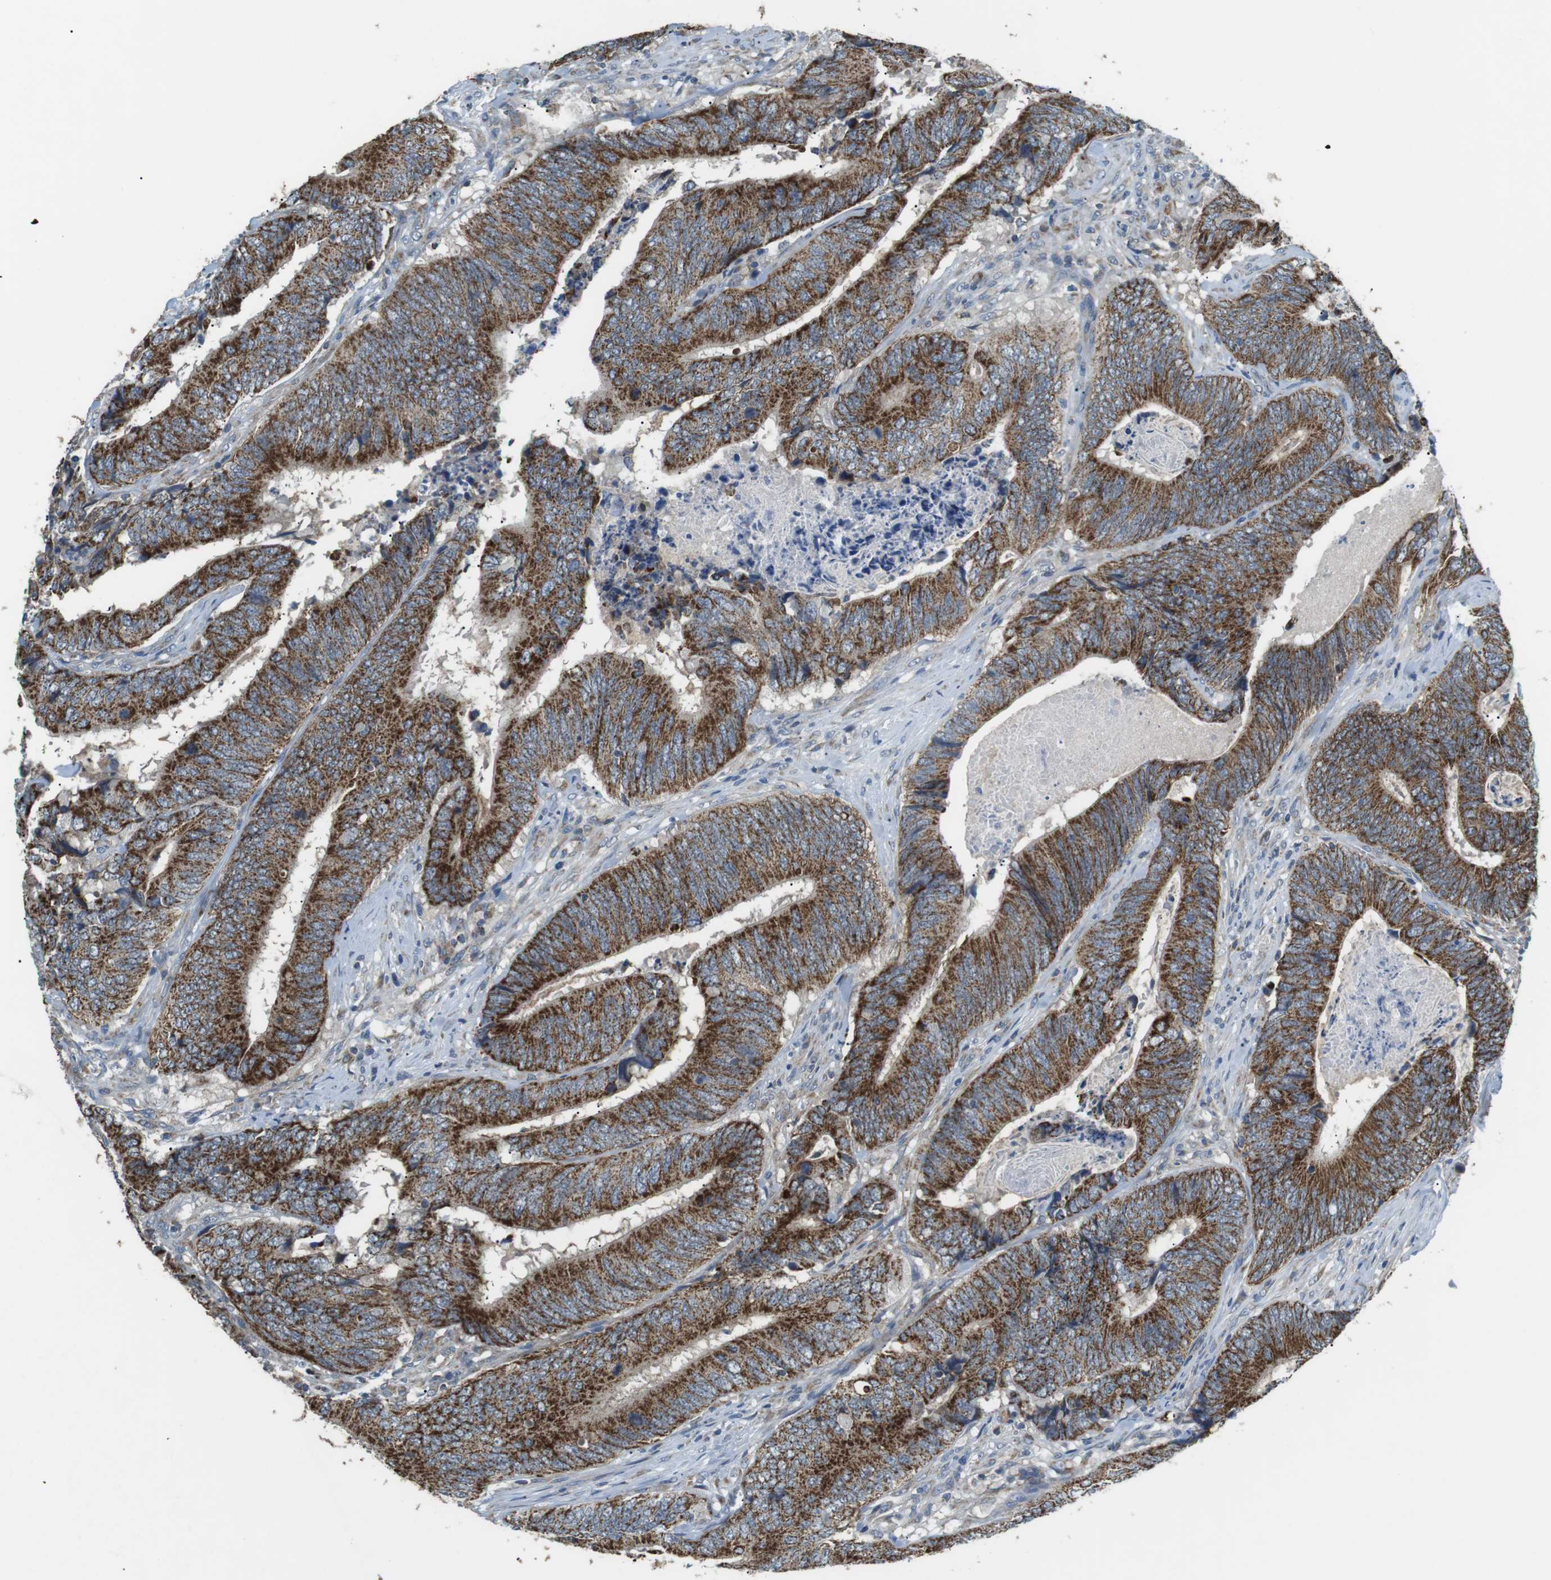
{"staining": {"intensity": "strong", "quantity": ">75%", "location": "cytoplasmic/membranous"}, "tissue": "colorectal cancer", "cell_type": "Tumor cells", "image_type": "cancer", "snomed": [{"axis": "morphology", "description": "Normal tissue, NOS"}, {"axis": "morphology", "description": "Adenocarcinoma, NOS"}, {"axis": "topography", "description": "Colon"}], "caption": "A photomicrograph showing strong cytoplasmic/membranous staining in about >75% of tumor cells in colorectal cancer (adenocarcinoma), as visualized by brown immunohistochemical staining.", "gene": "BACE1", "patient": {"sex": "male", "age": 56}}